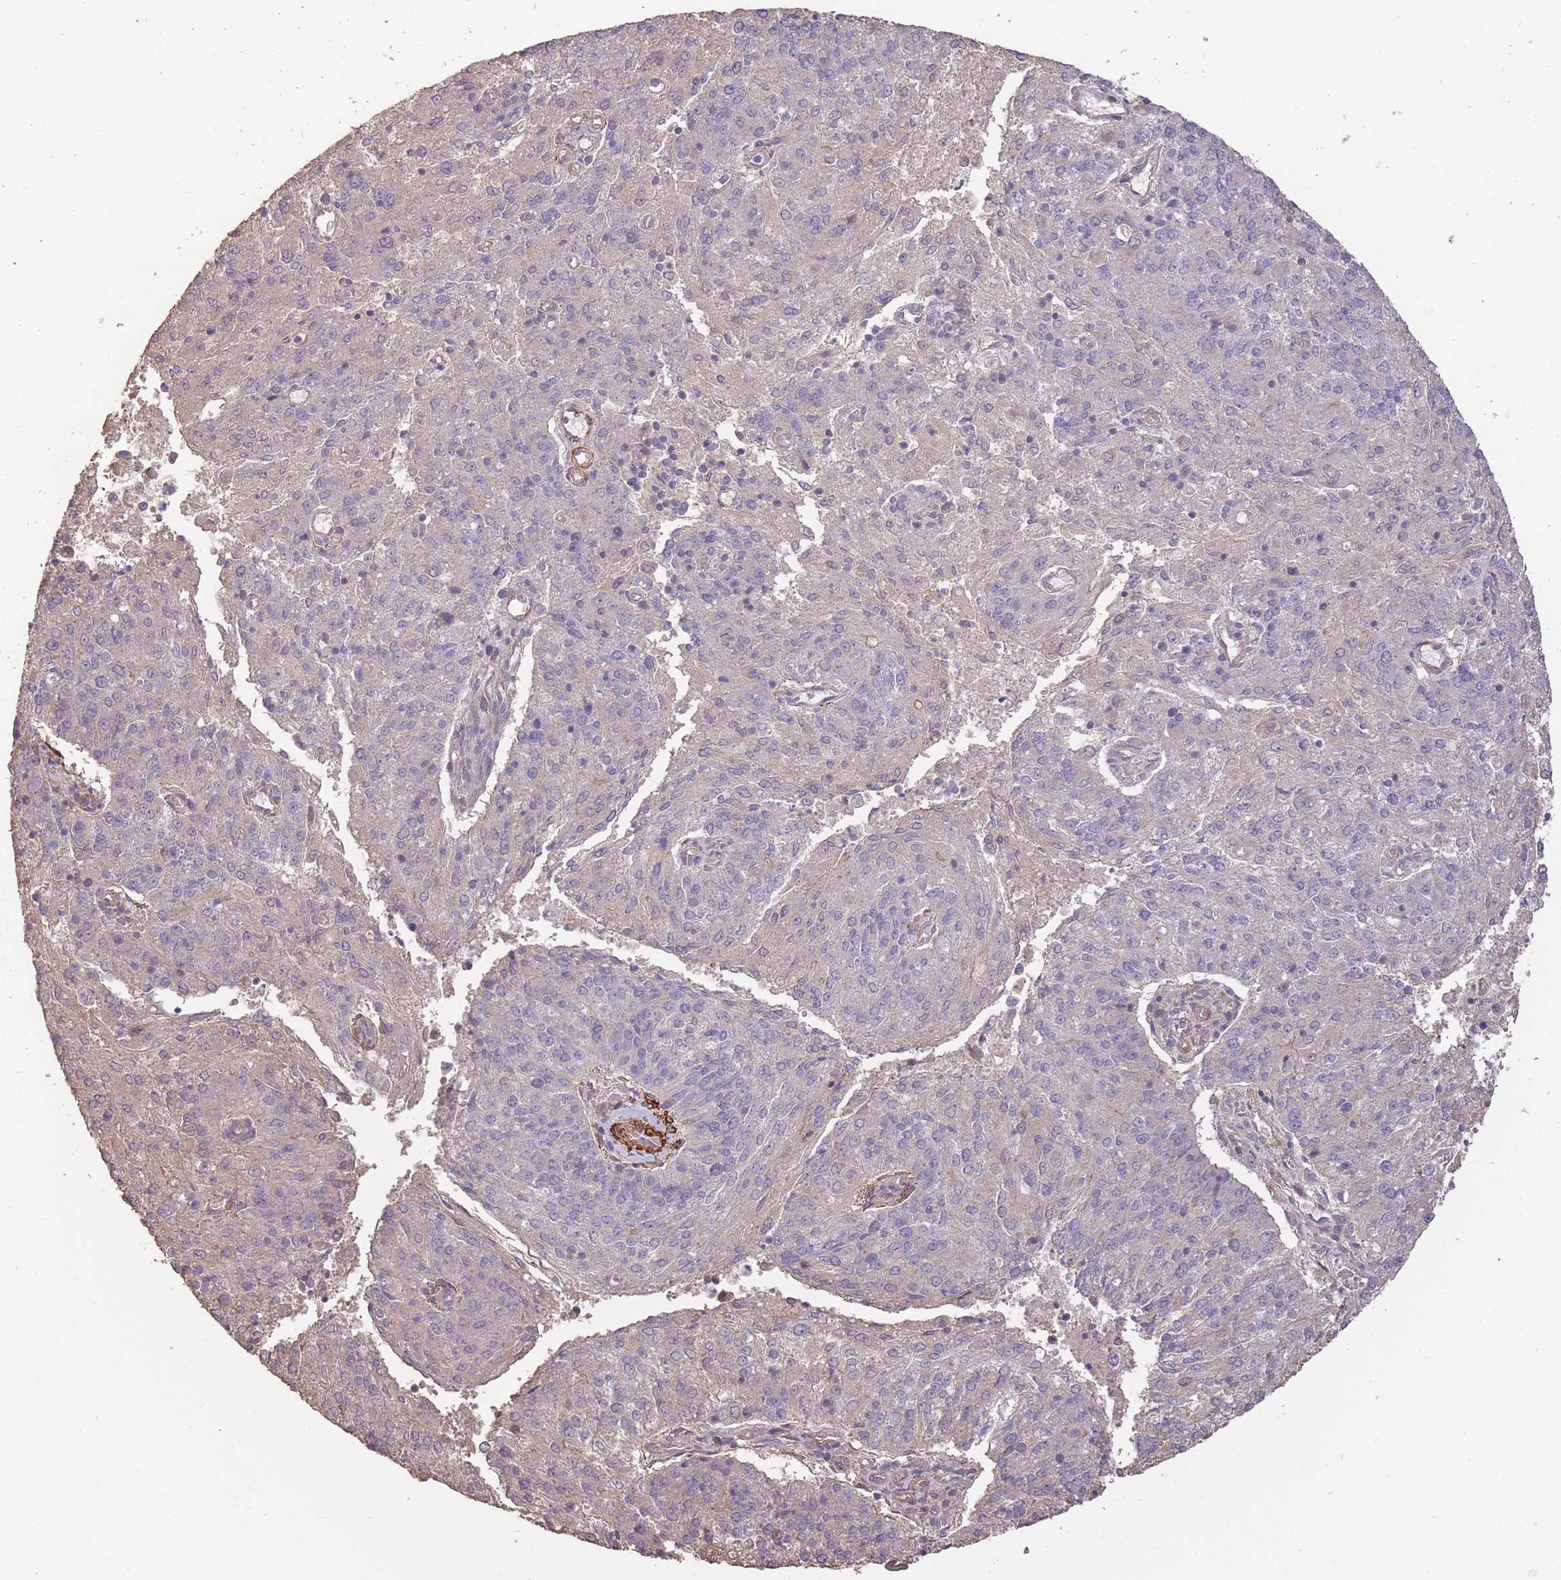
{"staining": {"intensity": "negative", "quantity": "none", "location": "none"}, "tissue": "endometrial cancer", "cell_type": "Tumor cells", "image_type": "cancer", "snomed": [{"axis": "morphology", "description": "Adenocarcinoma, NOS"}, {"axis": "topography", "description": "Endometrium"}], "caption": "A micrograph of endometrial adenocarcinoma stained for a protein shows no brown staining in tumor cells.", "gene": "NLRC4", "patient": {"sex": "female", "age": 82}}